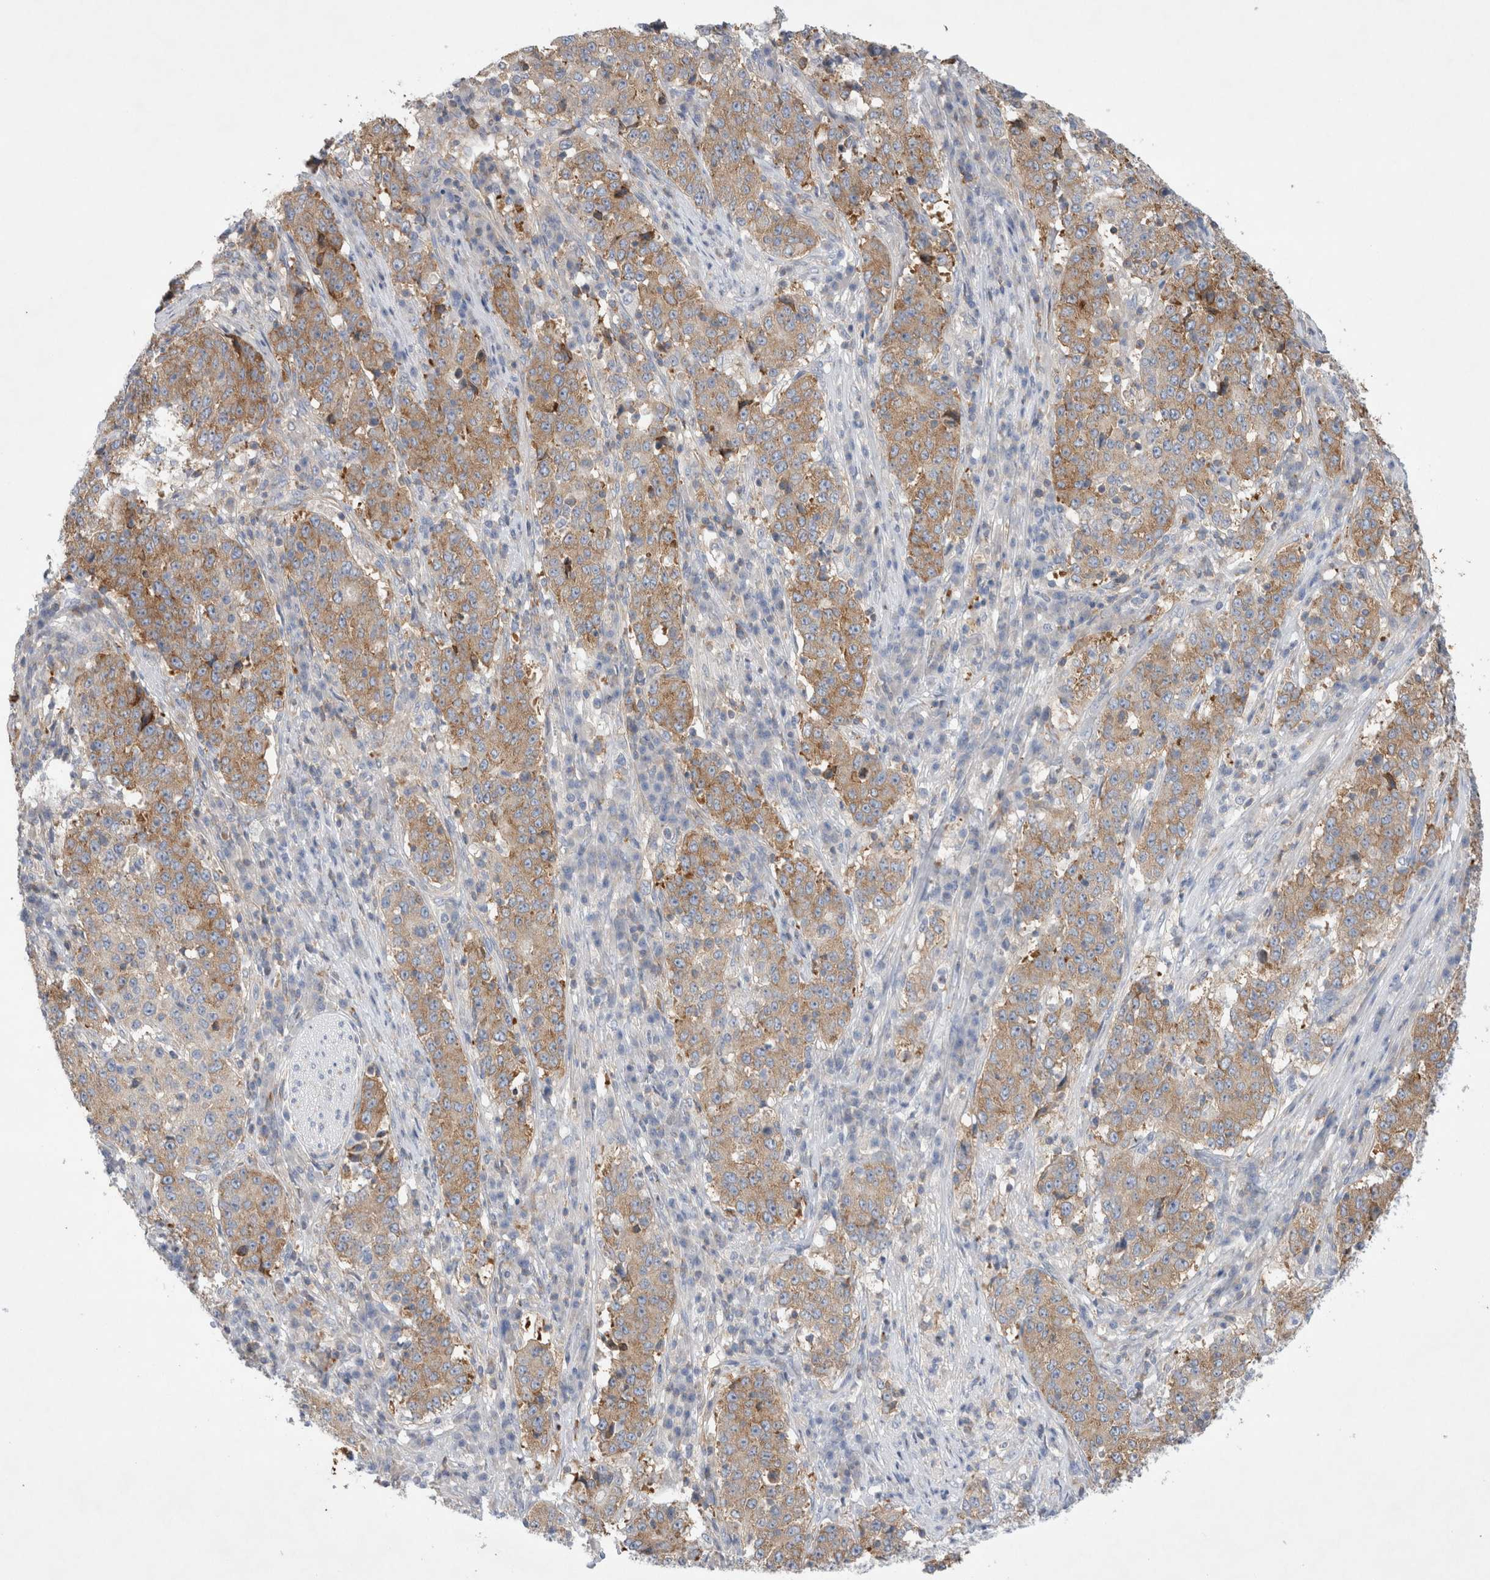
{"staining": {"intensity": "moderate", "quantity": ">75%", "location": "cytoplasmic/membranous"}, "tissue": "stomach cancer", "cell_type": "Tumor cells", "image_type": "cancer", "snomed": [{"axis": "morphology", "description": "Adenocarcinoma, NOS"}, {"axis": "topography", "description": "Stomach"}], "caption": "Moderate cytoplasmic/membranous staining for a protein is appreciated in approximately >75% of tumor cells of stomach adenocarcinoma using IHC.", "gene": "ZNF23", "patient": {"sex": "male", "age": 59}}